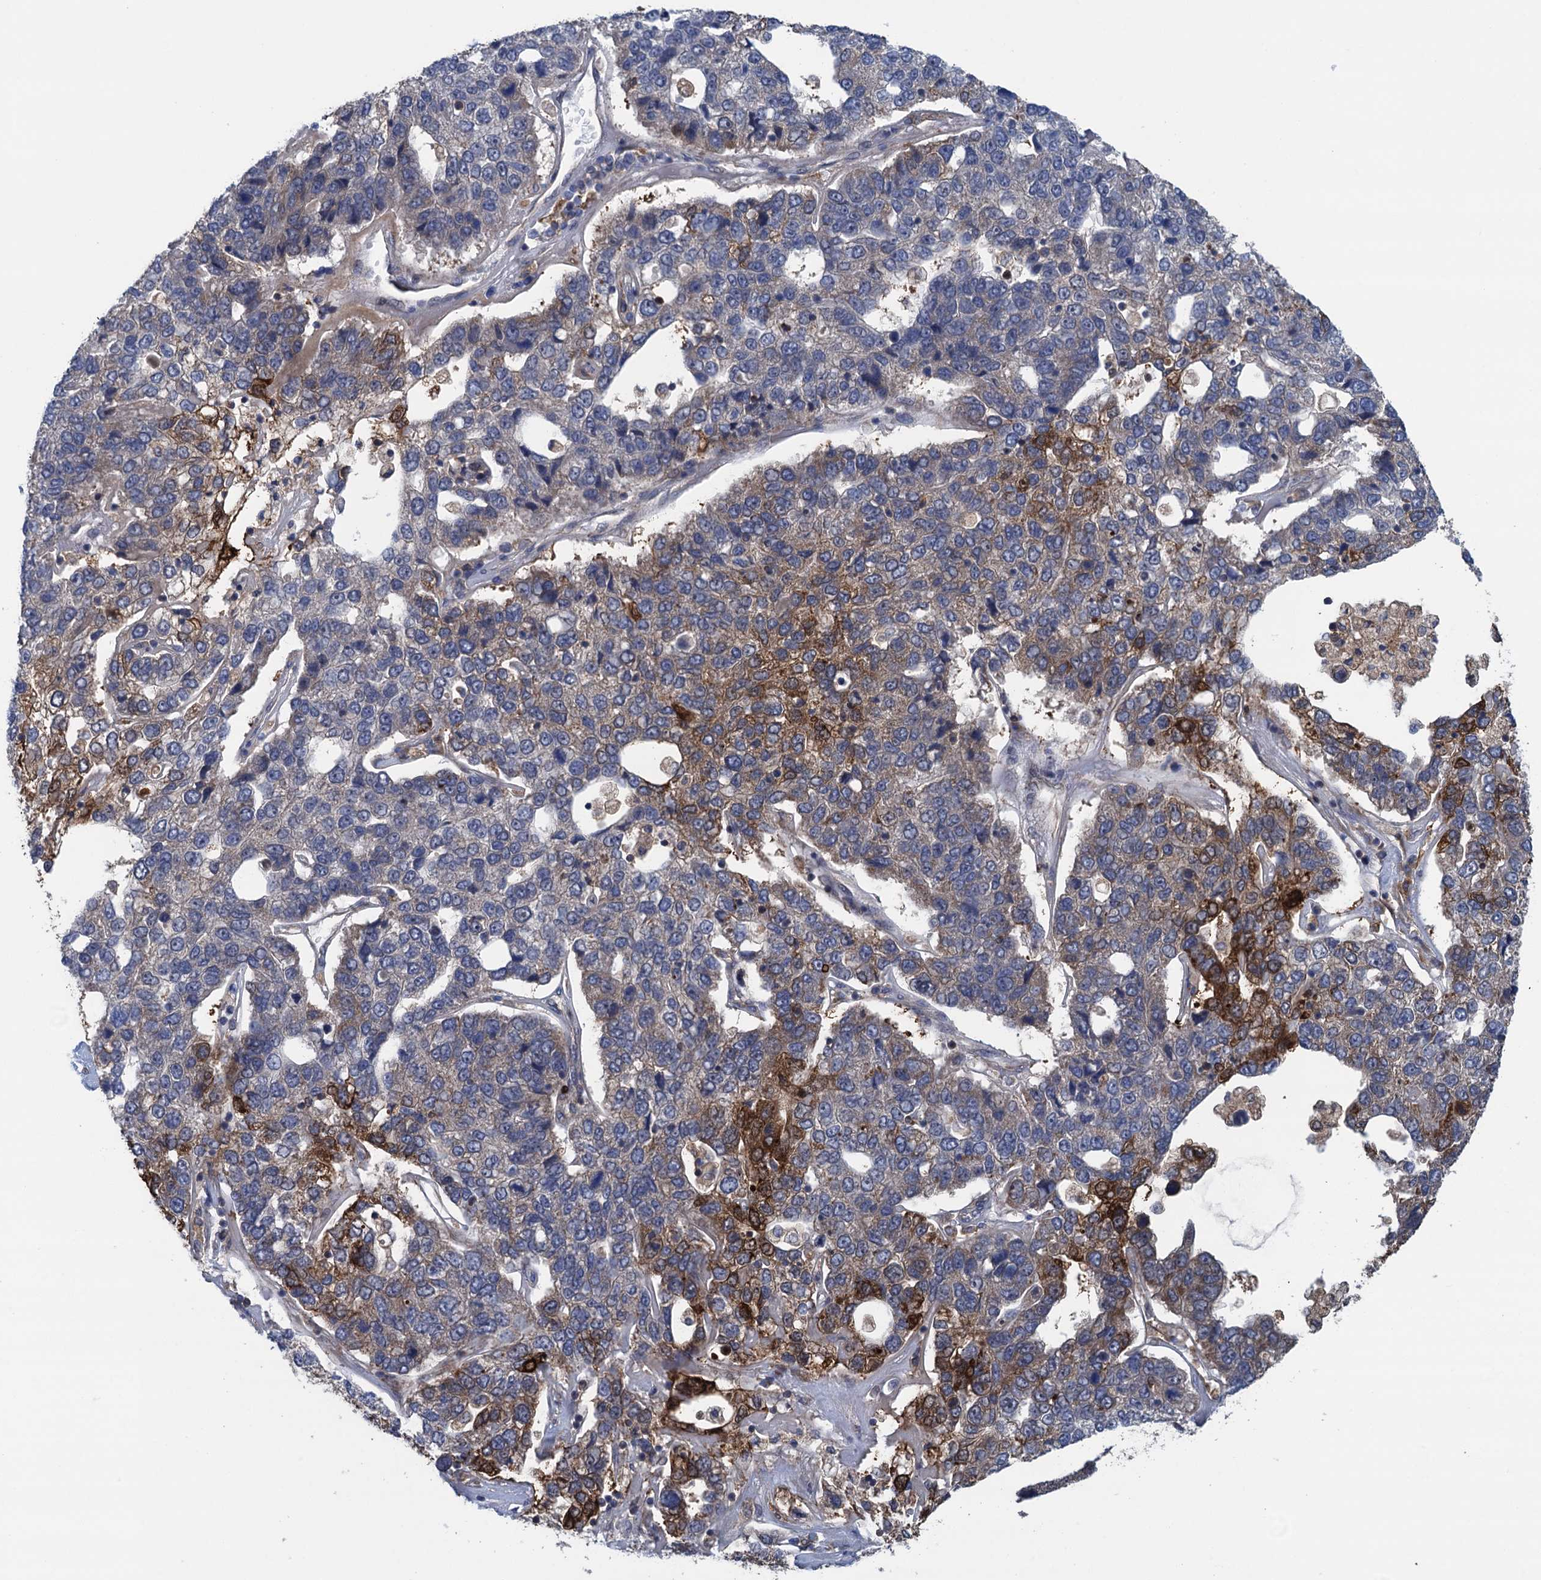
{"staining": {"intensity": "strong", "quantity": "<25%", "location": "cytoplasmic/membranous"}, "tissue": "pancreatic cancer", "cell_type": "Tumor cells", "image_type": "cancer", "snomed": [{"axis": "morphology", "description": "Adenocarcinoma, NOS"}, {"axis": "topography", "description": "Pancreas"}], "caption": "Immunohistochemistry staining of pancreatic cancer (adenocarcinoma), which displays medium levels of strong cytoplasmic/membranous expression in about <25% of tumor cells indicating strong cytoplasmic/membranous protein staining. The staining was performed using DAB (brown) for protein detection and nuclei were counterstained in hematoxylin (blue).", "gene": "CNTN5", "patient": {"sex": "female", "age": 61}}